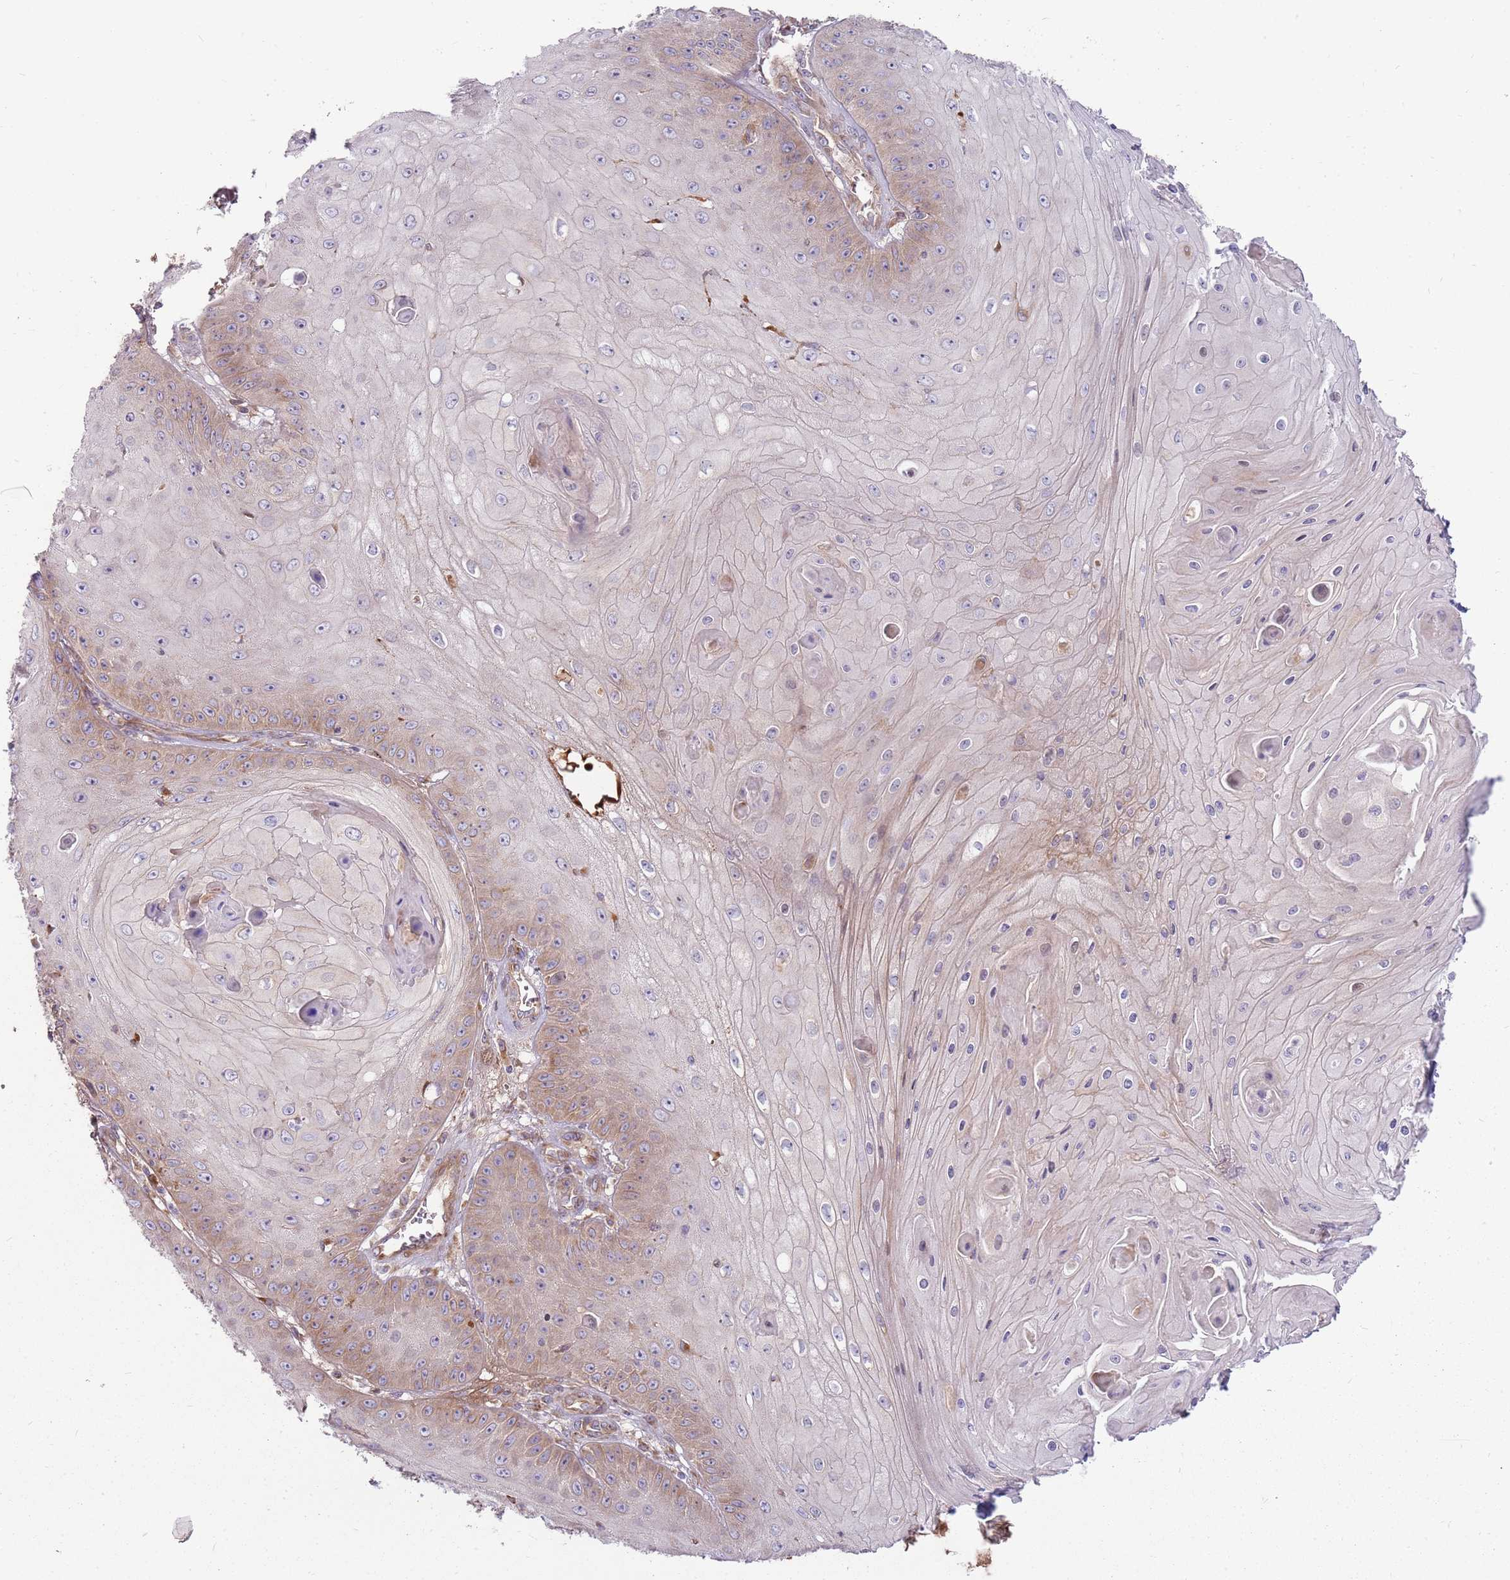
{"staining": {"intensity": "weak", "quantity": "25%-75%", "location": "cytoplasmic/membranous"}, "tissue": "skin cancer", "cell_type": "Tumor cells", "image_type": "cancer", "snomed": [{"axis": "morphology", "description": "Squamous cell carcinoma, NOS"}, {"axis": "topography", "description": "Skin"}], "caption": "High-power microscopy captured an IHC image of skin cancer, revealing weak cytoplasmic/membranous staining in about 25%-75% of tumor cells.", "gene": "EMC1", "patient": {"sex": "male", "age": 70}}